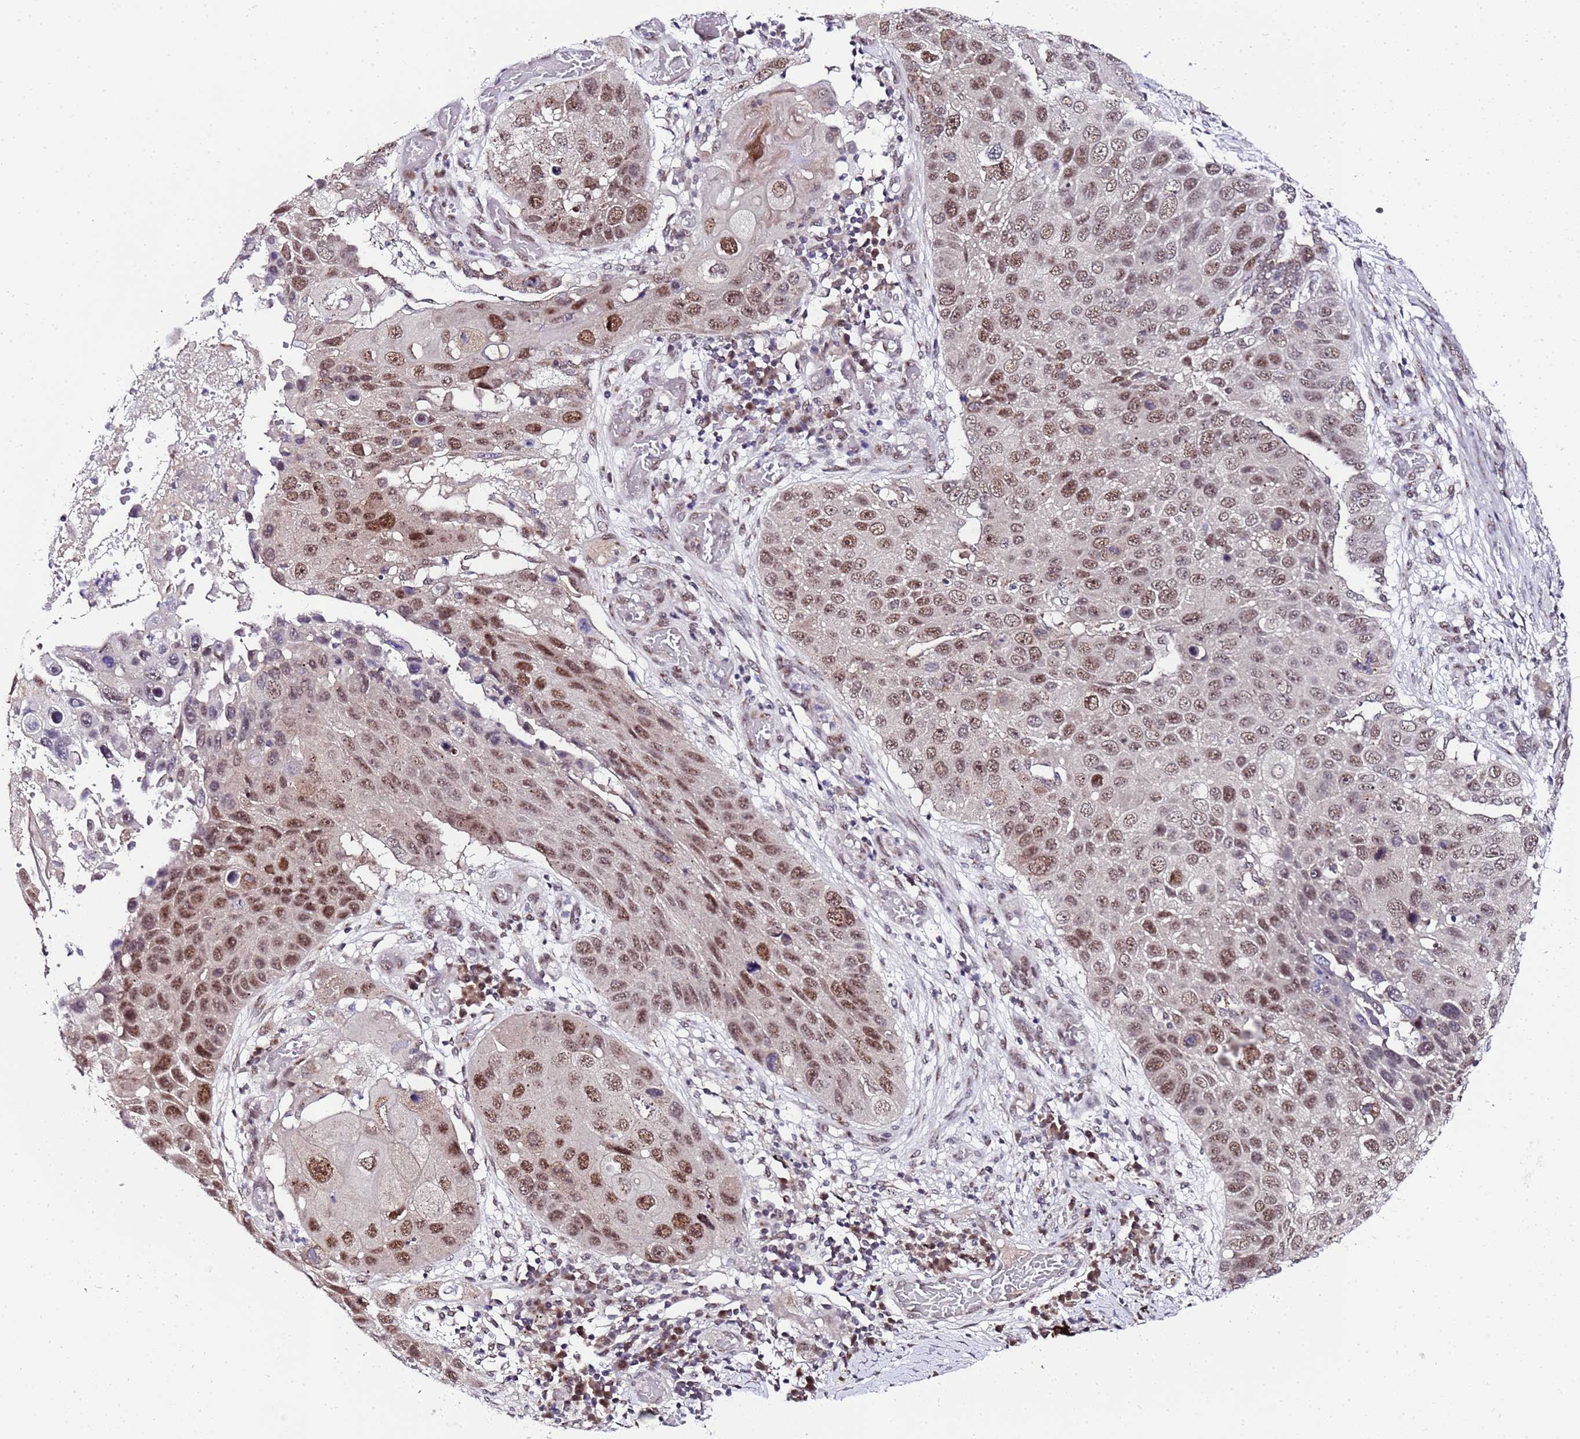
{"staining": {"intensity": "moderate", "quantity": ">75%", "location": "nuclear"}, "tissue": "lung cancer", "cell_type": "Tumor cells", "image_type": "cancer", "snomed": [{"axis": "morphology", "description": "Squamous cell carcinoma, NOS"}, {"axis": "topography", "description": "Lung"}], "caption": "This histopathology image displays immunohistochemistry staining of human lung squamous cell carcinoma, with medium moderate nuclear staining in approximately >75% of tumor cells.", "gene": "C19orf47", "patient": {"sex": "male", "age": 61}}